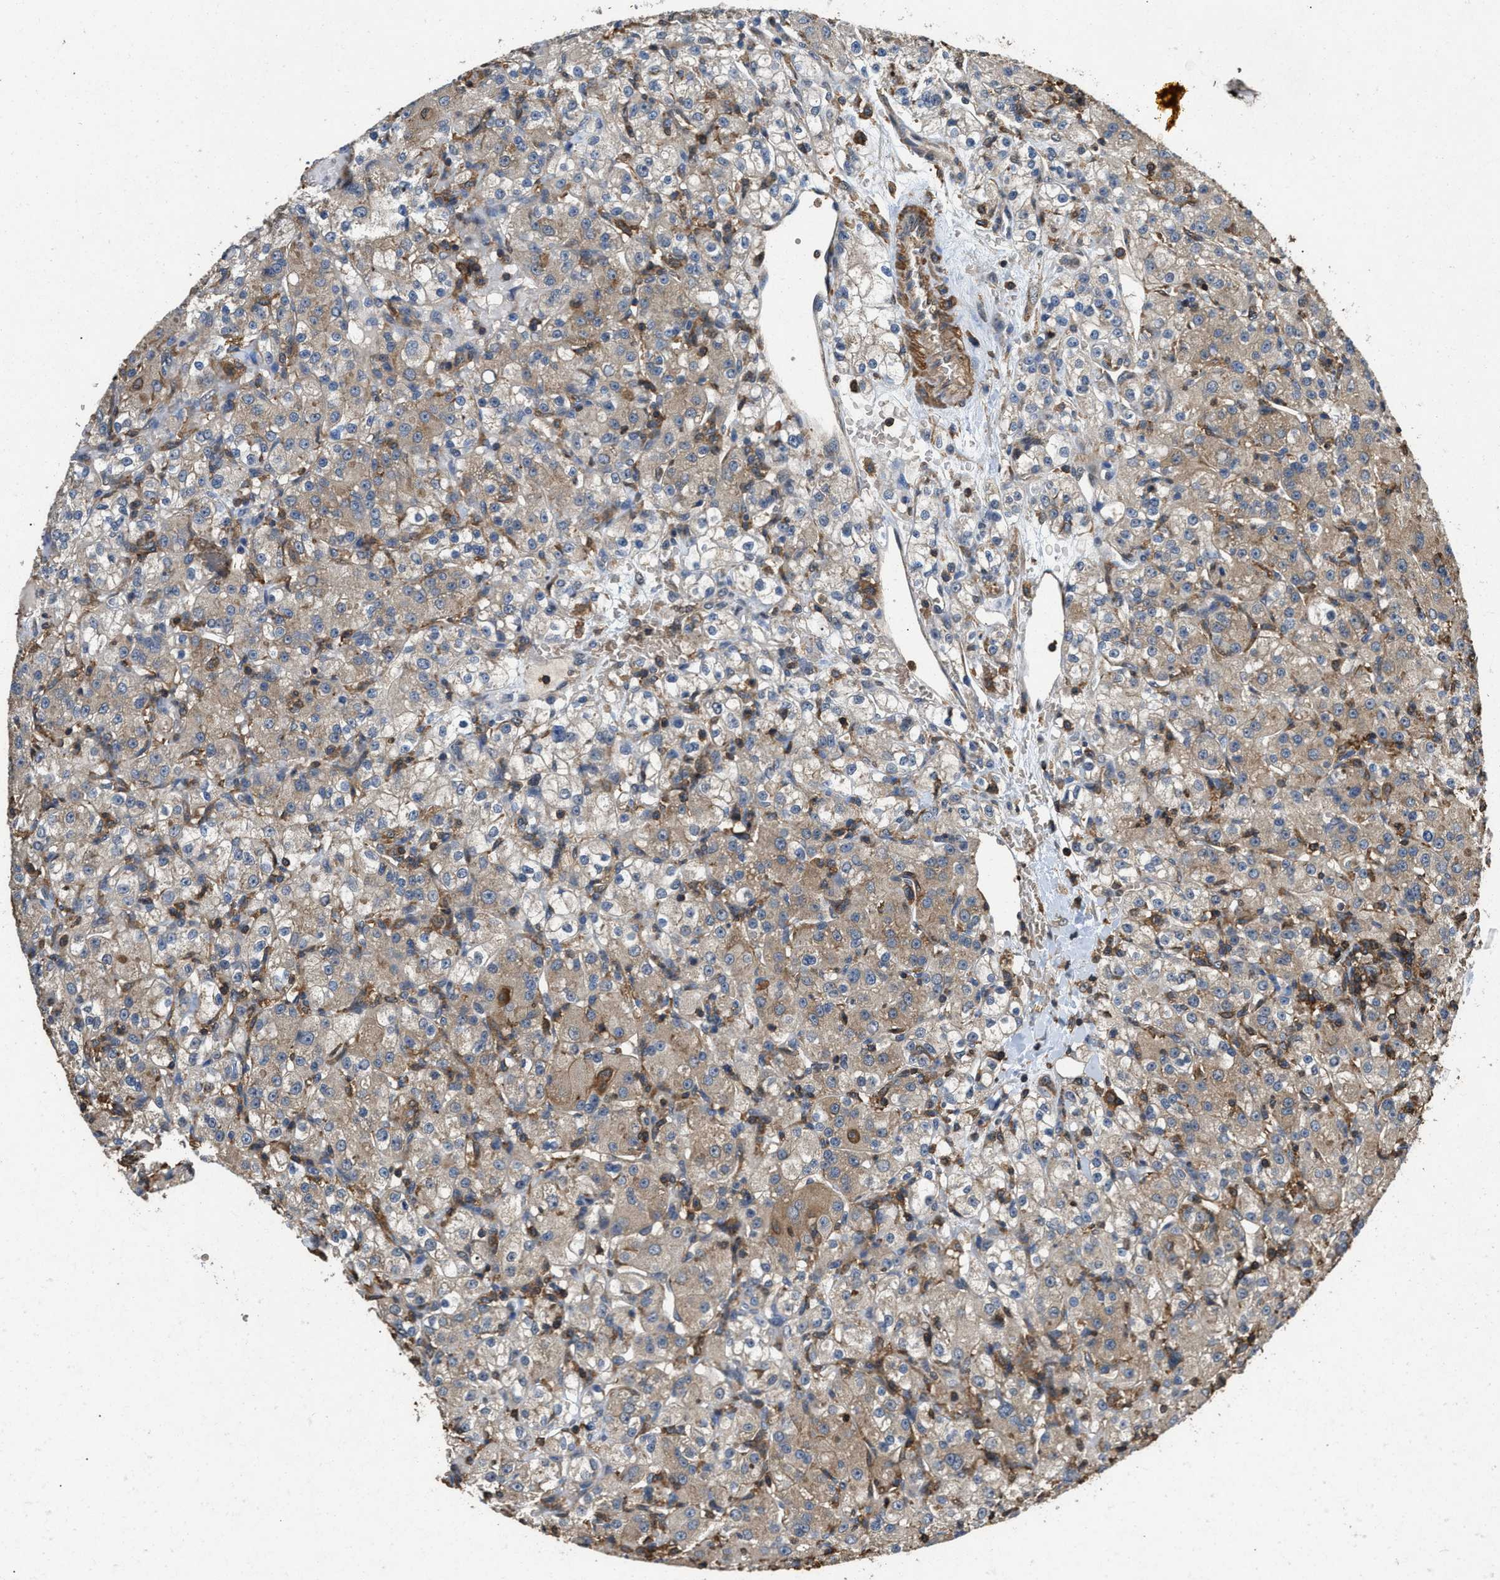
{"staining": {"intensity": "moderate", "quantity": "25%-75%", "location": "cytoplasmic/membranous"}, "tissue": "renal cancer", "cell_type": "Tumor cells", "image_type": "cancer", "snomed": [{"axis": "morphology", "description": "Normal tissue, NOS"}, {"axis": "morphology", "description": "Adenocarcinoma, NOS"}, {"axis": "topography", "description": "Kidney"}], "caption": "The photomicrograph shows a brown stain indicating the presence of a protein in the cytoplasmic/membranous of tumor cells in adenocarcinoma (renal).", "gene": "LINGO2", "patient": {"sex": "male", "age": 61}}